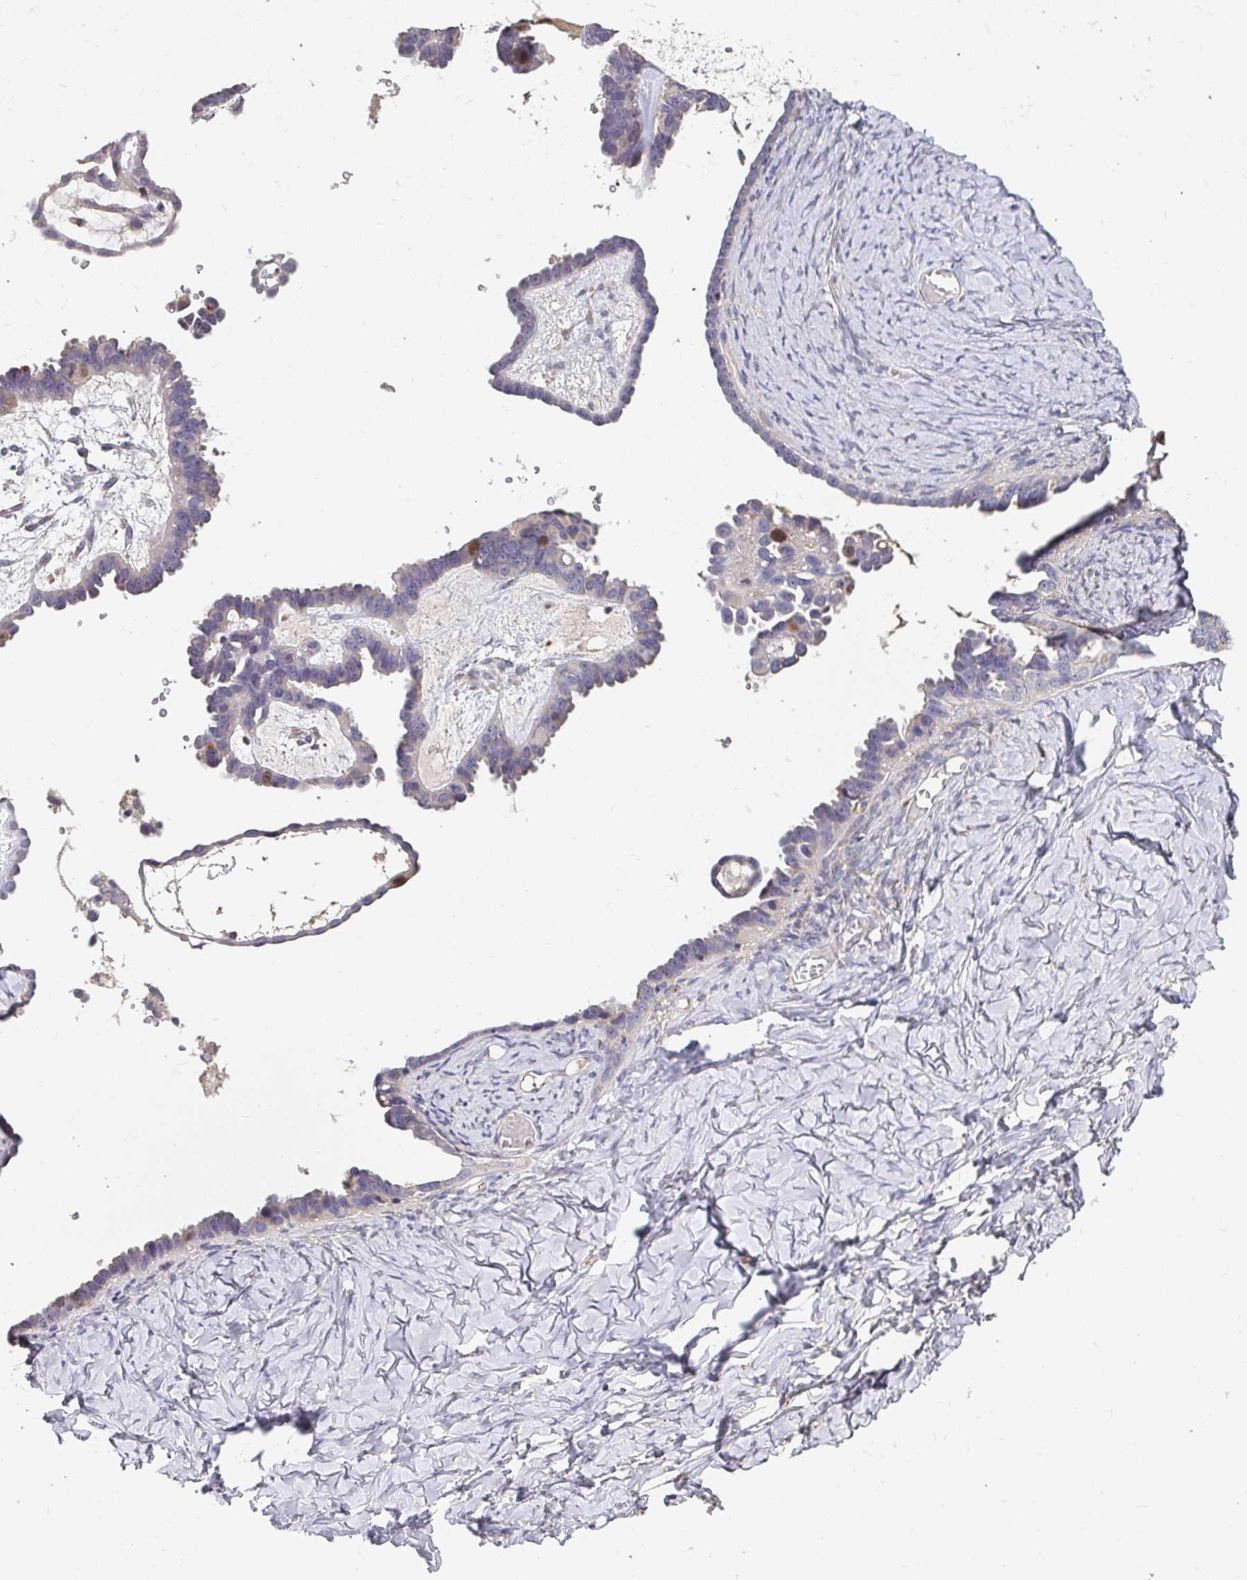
{"staining": {"intensity": "moderate", "quantity": "<25%", "location": "nuclear"}, "tissue": "ovarian cancer", "cell_type": "Tumor cells", "image_type": "cancer", "snomed": [{"axis": "morphology", "description": "Cystadenocarcinoma, serous, NOS"}, {"axis": "topography", "description": "Ovary"}], "caption": "There is low levels of moderate nuclear expression in tumor cells of serous cystadenocarcinoma (ovarian), as demonstrated by immunohistochemical staining (brown color).", "gene": "ANLN", "patient": {"sex": "female", "age": 69}}